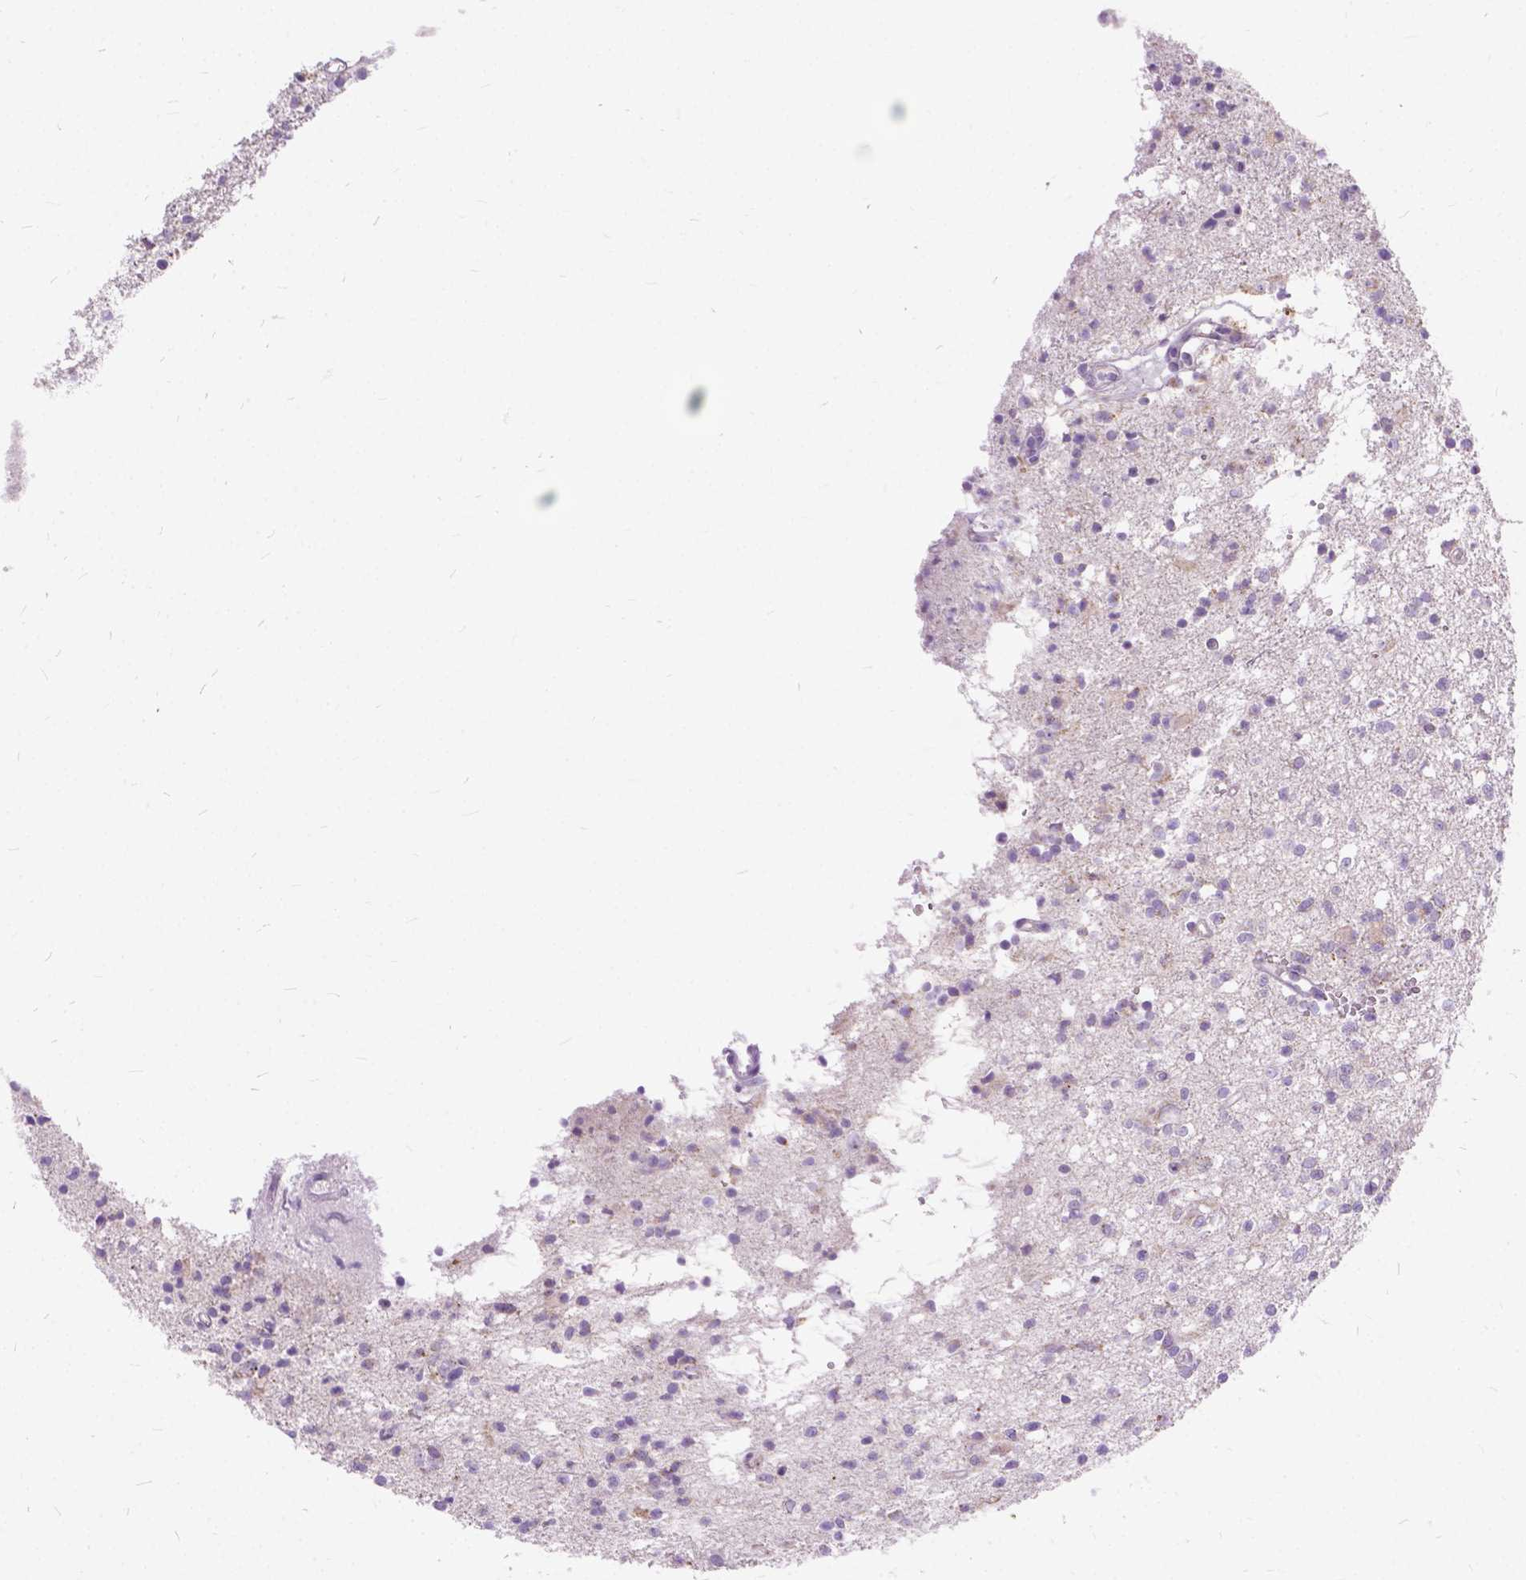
{"staining": {"intensity": "negative", "quantity": "none", "location": "none"}, "tissue": "glioma", "cell_type": "Tumor cells", "image_type": "cancer", "snomed": [{"axis": "morphology", "description": "Glioma, malignant, Low grade"}, {"axis": "topography", "description": "Brain"}], "caption": "A high-resolution histopathology image shows IHC staining of malignant glioma (low-grade), which exhibits no significant expression in tumor cells. (Stains: DAB (3,3'-diaminobenzidine) immunohistochemistry (IHC) with hematoxylin counter stain, Microscopy: brightfield microscopy at high magnification).", "gene": "CTAG2", "patient": {"sex": "male", "age": 64}}